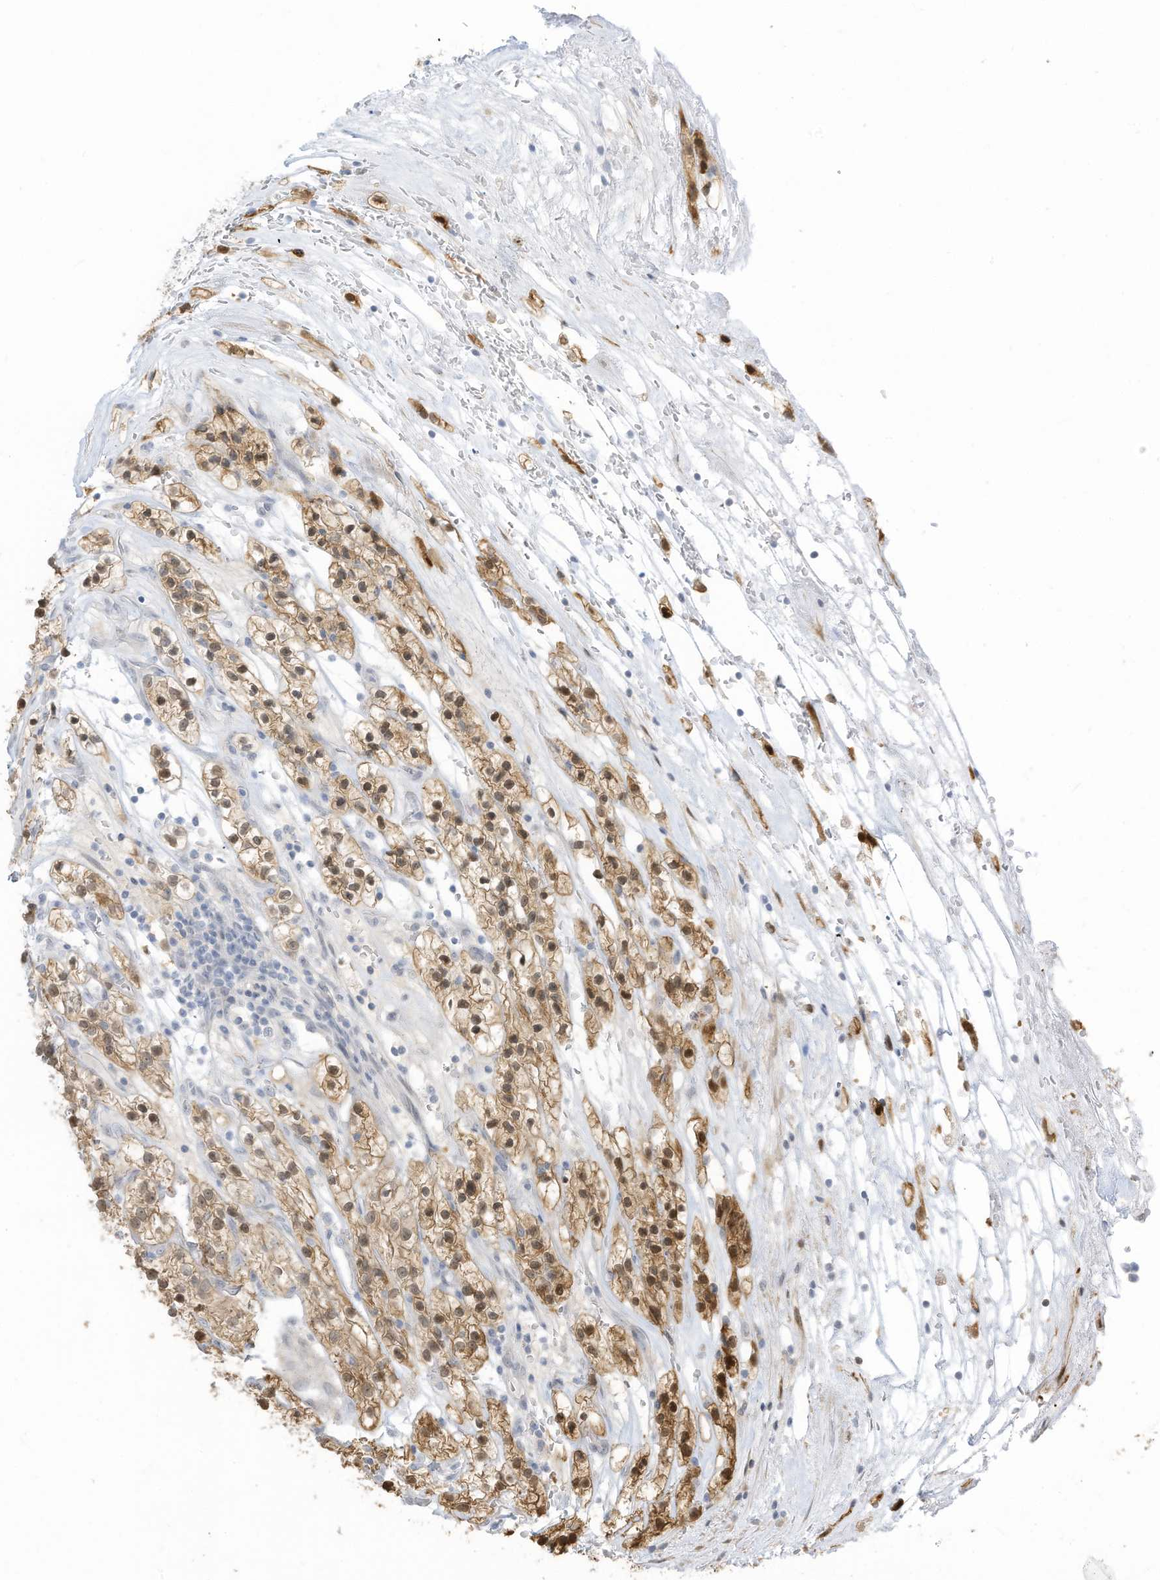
{"staining": {"intensity": "moderate", "quantity": ">75%", "location": "cytoplasmic/membranous,nuclear"}, "tissue": "renal cancer", "cell_type": "Tumor cells", "image_type": "cancer", "snomed": [{"axis": "morphology", "description": "Adenocarcinoma, NOS"}, {"axis": "topography", "description": "Kidney"}], "caption": "Protein expression by immunohistochemistry (IHC) exhibits moderate cytoplasmic/membranous and nuclear staining in about >75% of tumor cells in renal adenocarcinoma.", "gene": "ASPRV1", "patient": {"sex": "female", "age": 57}}